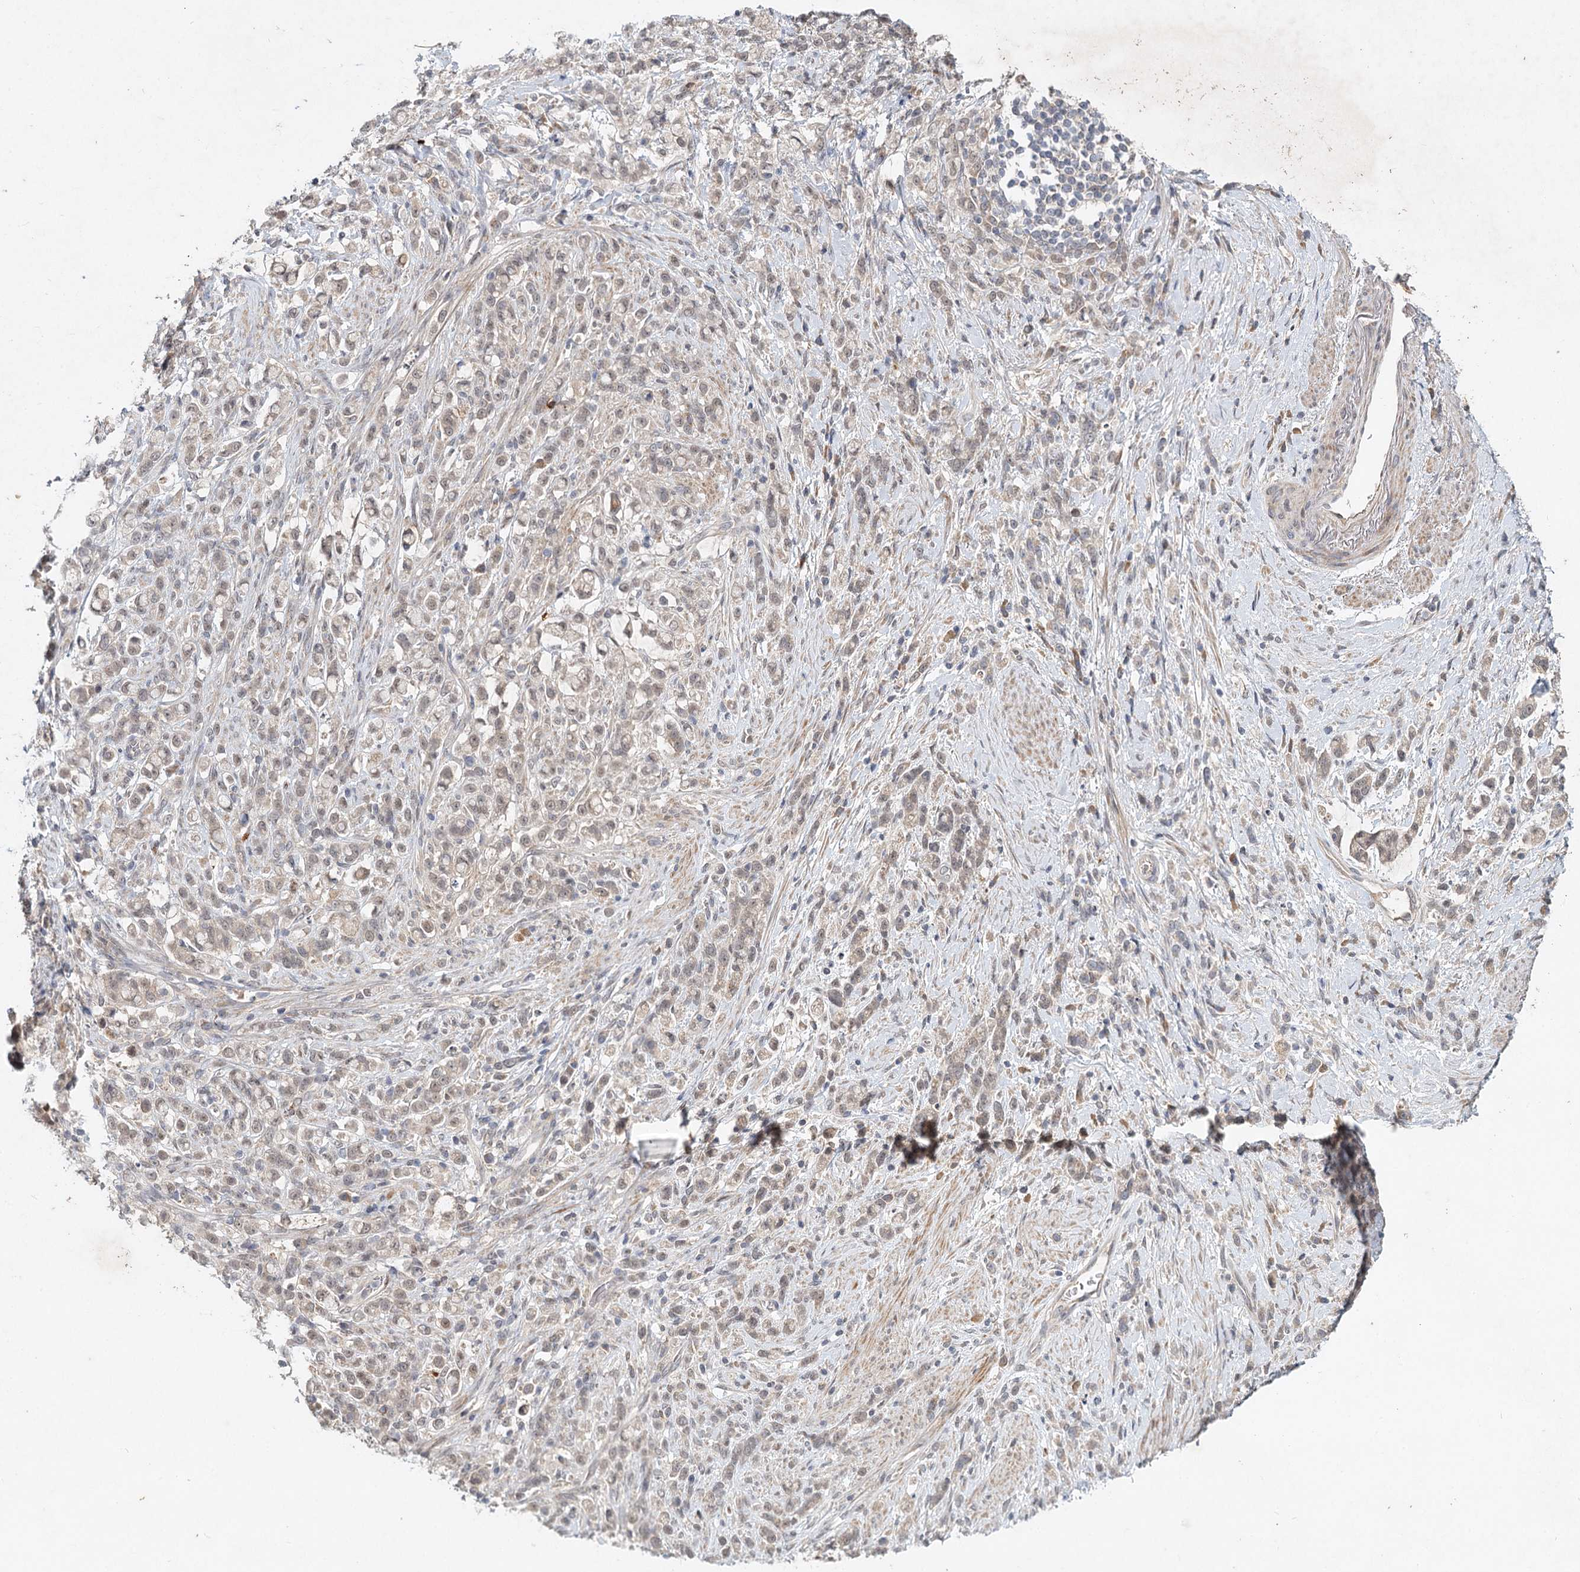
{"staining": {"intensity": "weak", "quantity": "25%-75%", "location": "cytoplasmic/membranous,nuclear"}, "tissue": "stomach cancer", "cell_type": "Tumor cells", "image_type": "cancer", "snomed": [{"axis": "morphology", "description": "Adenocarcinoma, NOS"}, {"axis": "topography", "description": "Stomach"}], "caption": "Immunohistochemistry micrograph of human adenocarcinoma (stomach) stained for a protein (brown), which exhibits low levels of weak cytoplasmic/membranous and nuclear staining in approximately 25%-75% of tumor cells.", "gene": "AP3B1", "patient": {"sex": "female", "age": 60}}